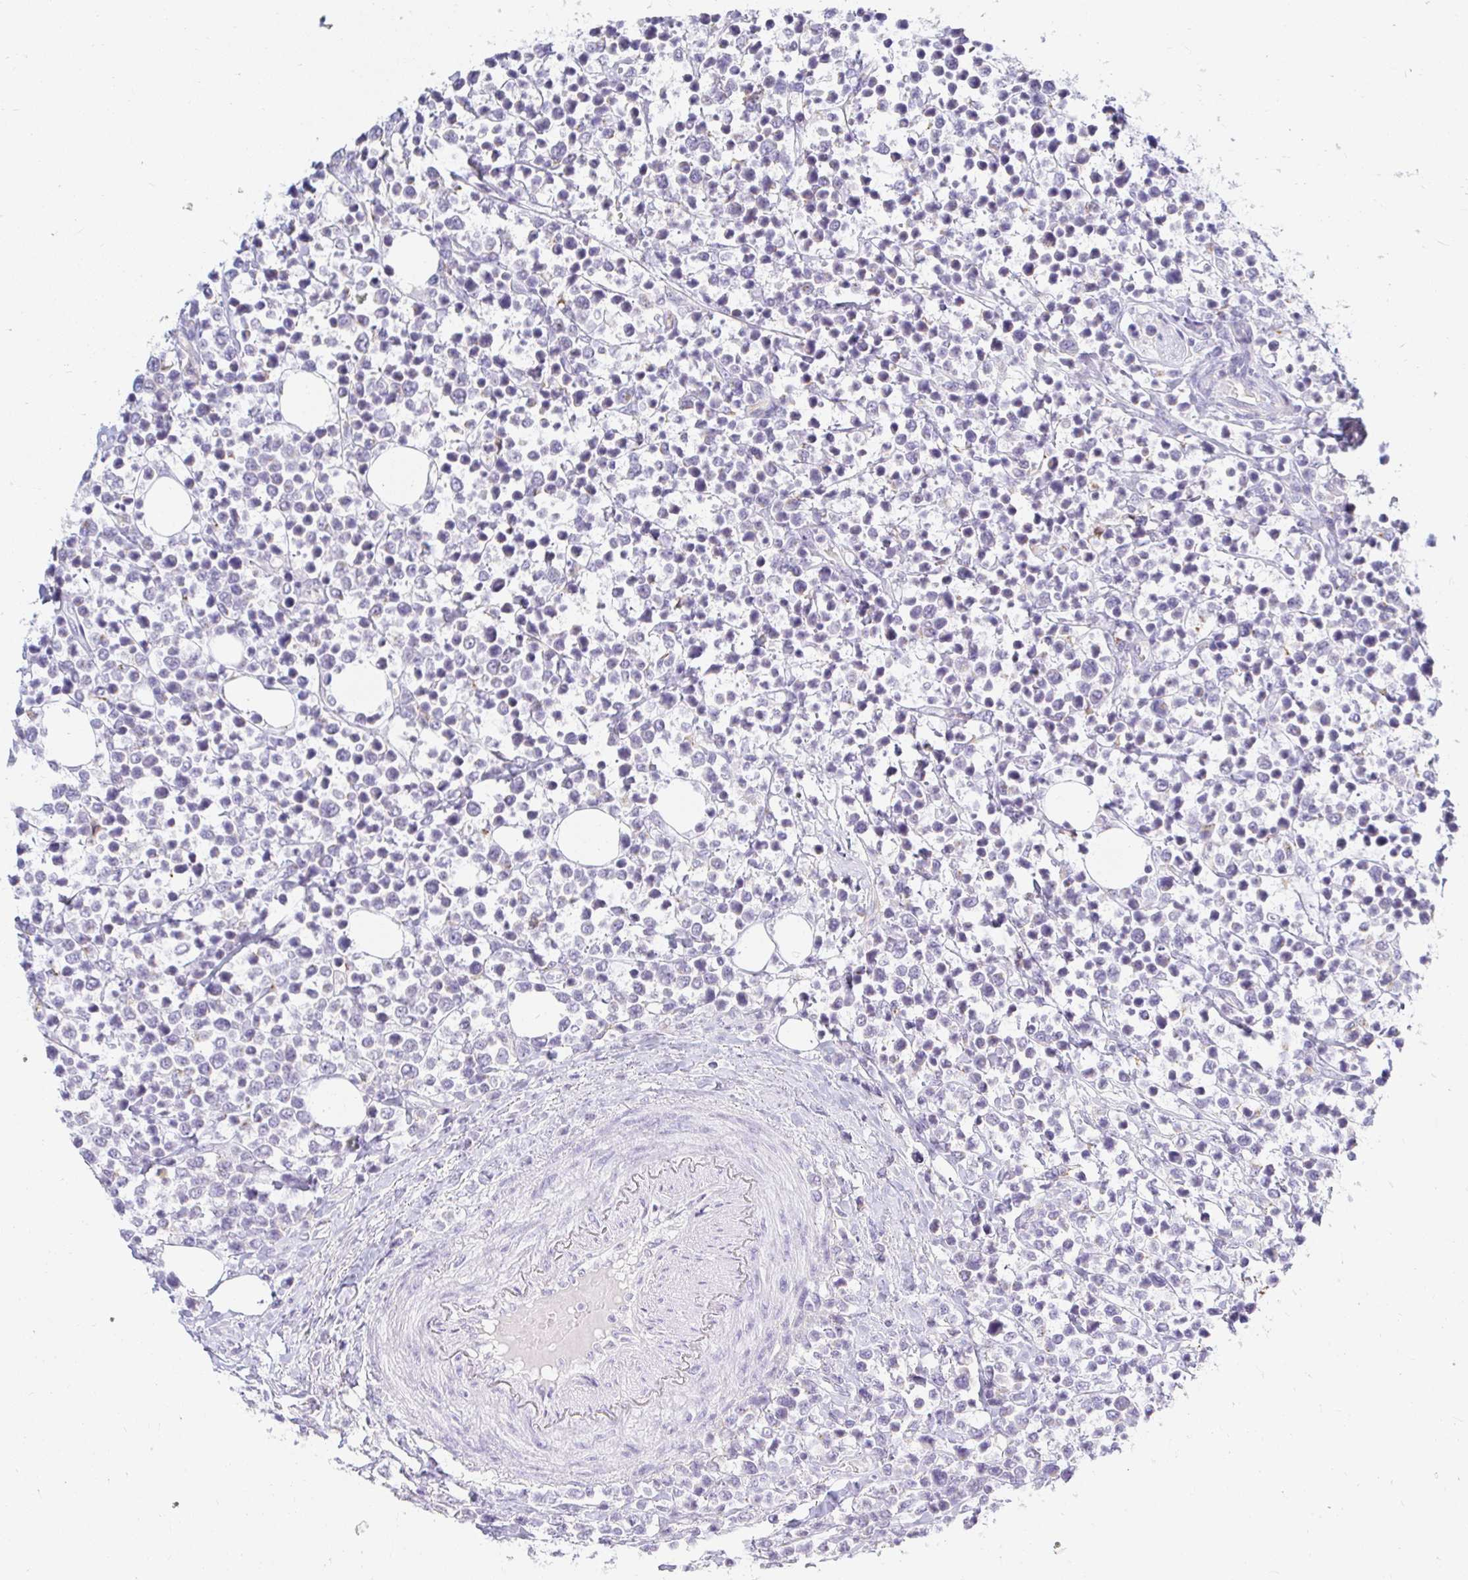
{"staining": {"intensity": "negative", "quantity": "none", "location": "none"}, "tissue": "lymphoma", "cell_type": "Tumor cells", "image_type": "cancer", "snomed": [{"axis": "morphology", "description": "Malignant lymphoma, non-Hodgkin's type, Low grade"}, {"axis": "topography", "description": "Lymph node"}], "caption": "A histopathology image of human low-grade malignant lymphoma, non-Hodgkin's type is negative for staining in tumor cells.", "gene": "OR51D1", "patient": {"sex": "male", "age": 60}}